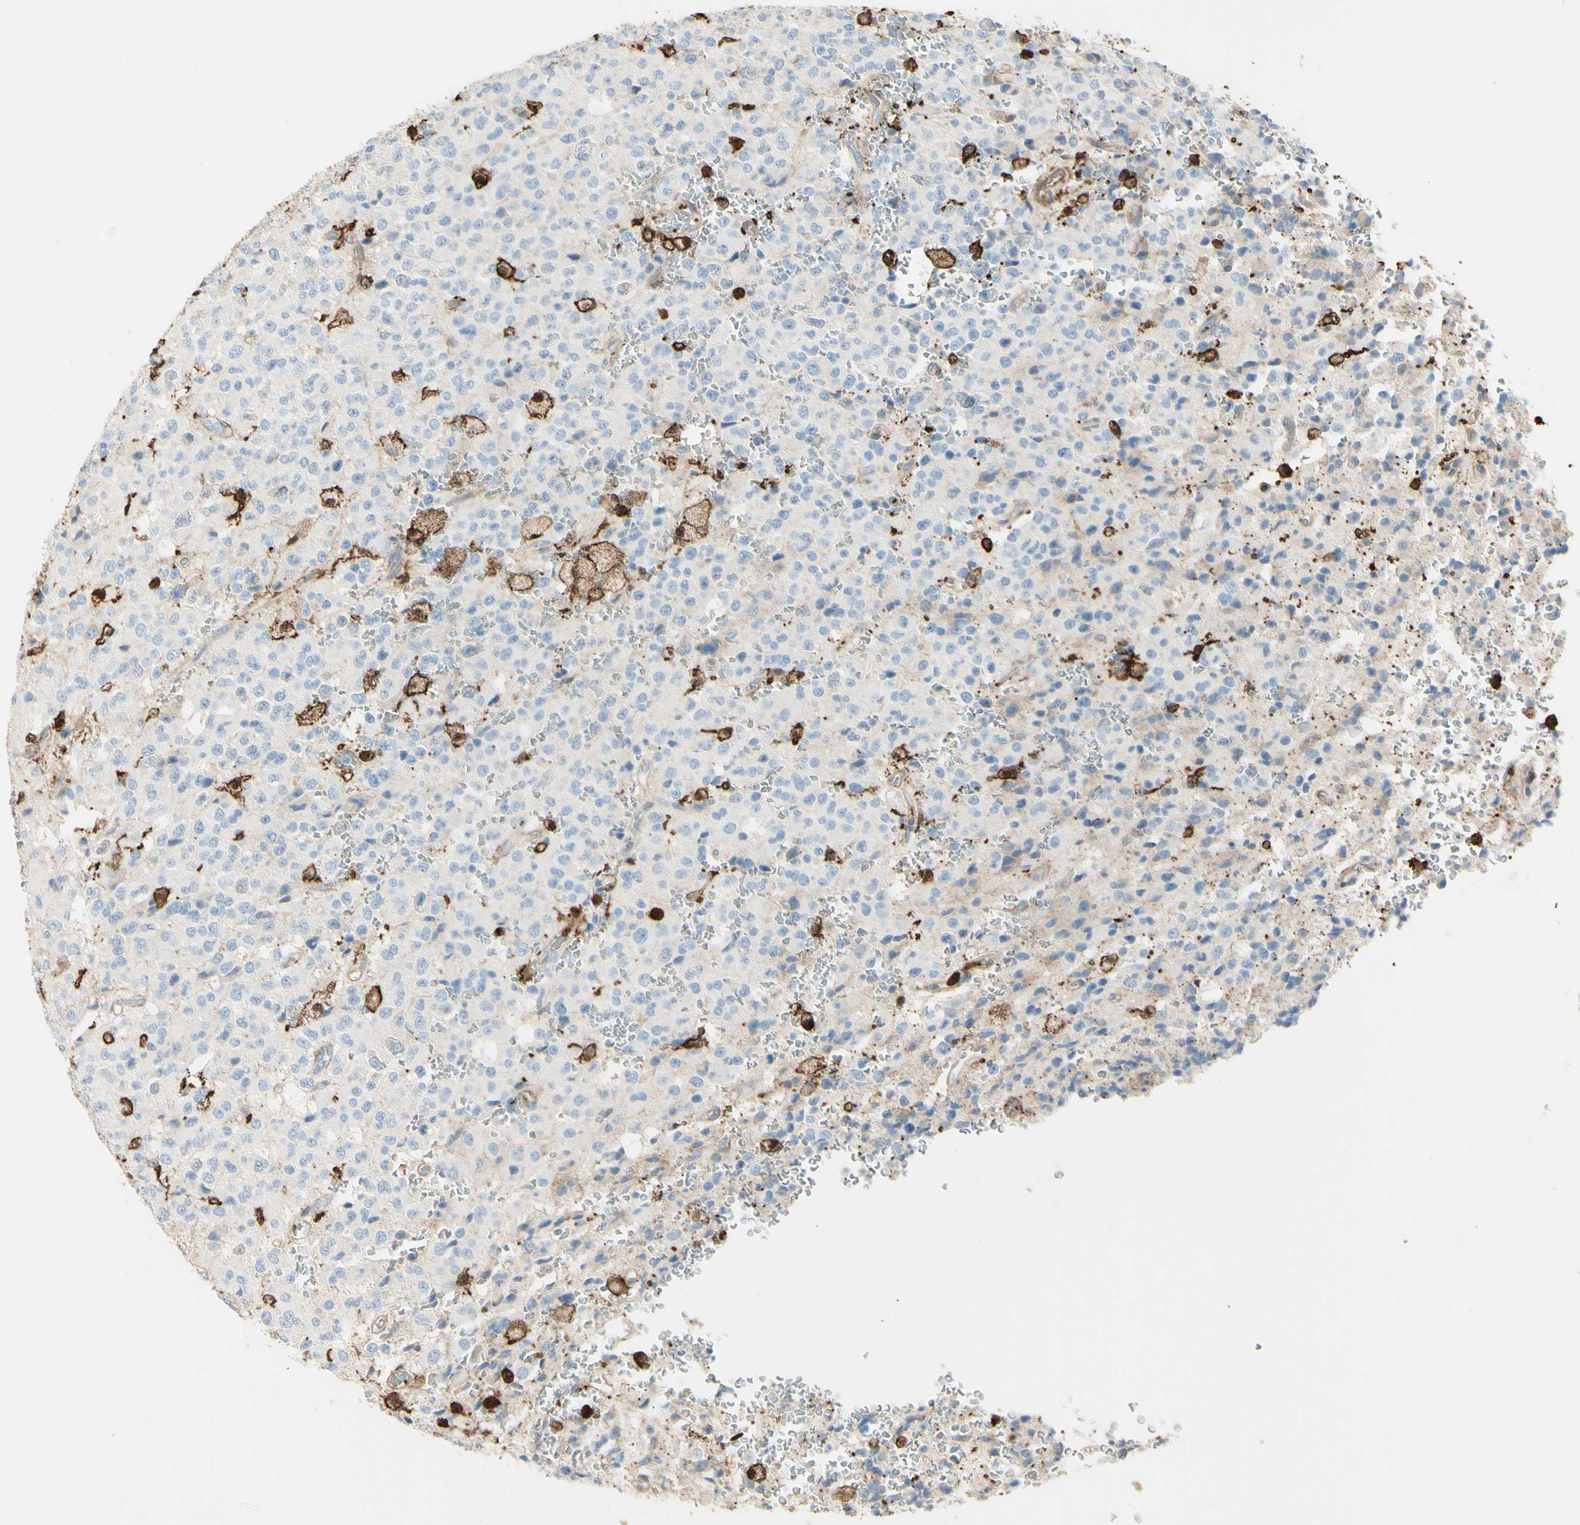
{"staining": {"intensity": "negative", "quantity": "none", "location": "none"}, "tissue": "glioma", "cell_type": "Tumor cells", "image_type": "cancer", "snomed": [{"axis": "morphology", "description": "Glioma, malignant, High grade"}, {"axis": "topography", "description": "pancreas cauda"}], "caption": "This photomicrograph is of malignant glioma (high-grade) stained with IHC to label a protein in brown with the nuclei are counter-stained blue. There is no positivity in tumor cells.", "gene": "GSN", "patient": {"sex": "male", "age": 60}}